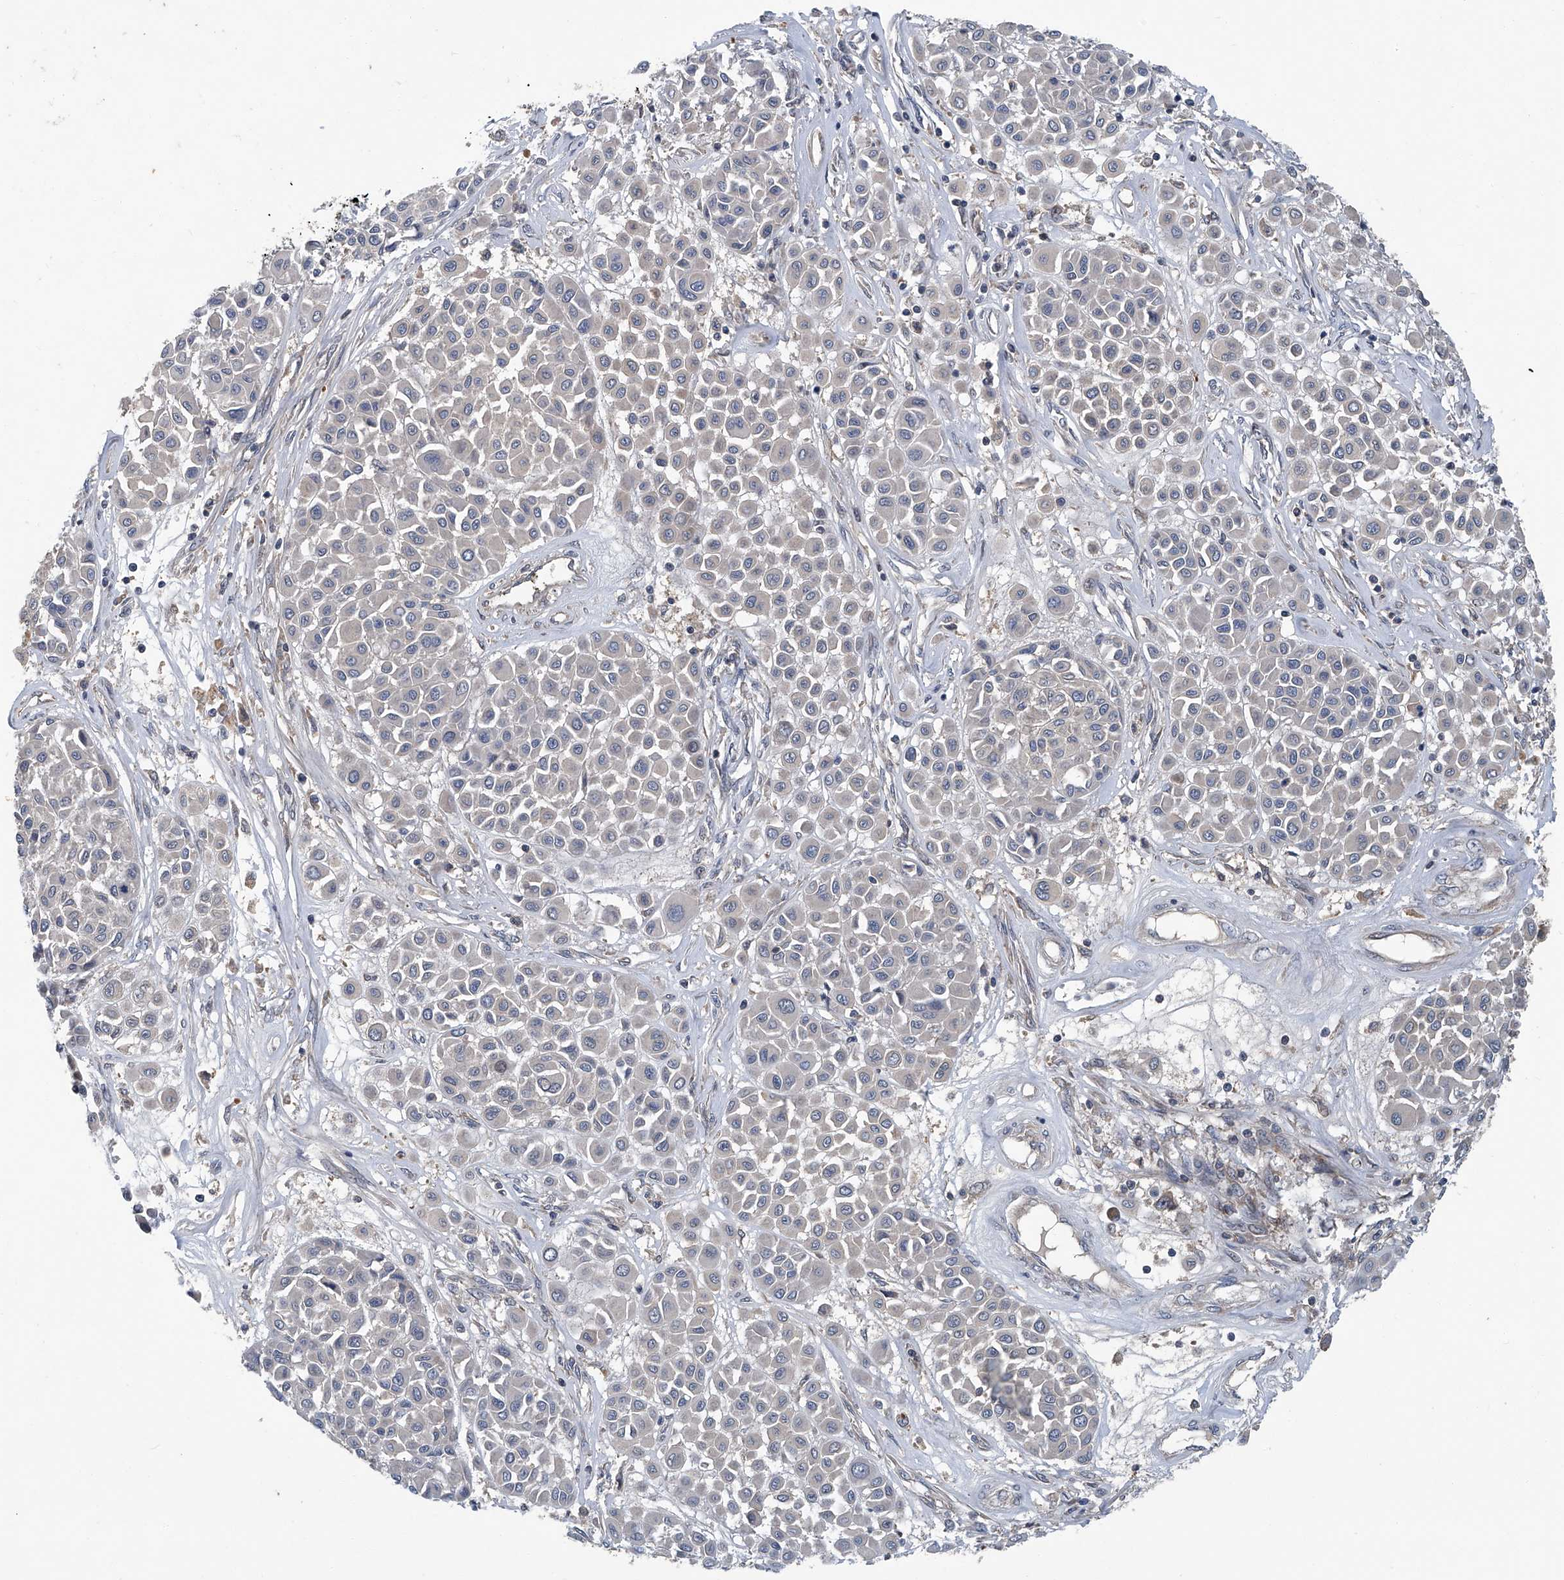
{"staining": {"intensity": "negative", "quantity": "none", "location": "none"}, "tissue": "melanoma", "cell_type": "Tumor cells", "image_type": "cancer", "snomed": [{"axis": "morphology", "description": "Malignant melanoma, Metastatic site"}, {"axis": "topography", "description": "Soft tissue"}], "caption": "Photomicrograph shows no protein expression in tumor cells of melanoma tissue. The staining is performed using DAB brown chromogen with nuclei counter-stained in using hematoxylin.", "gene": "ANKRD34A", "patient": {"sex": "male", "age": 41}}